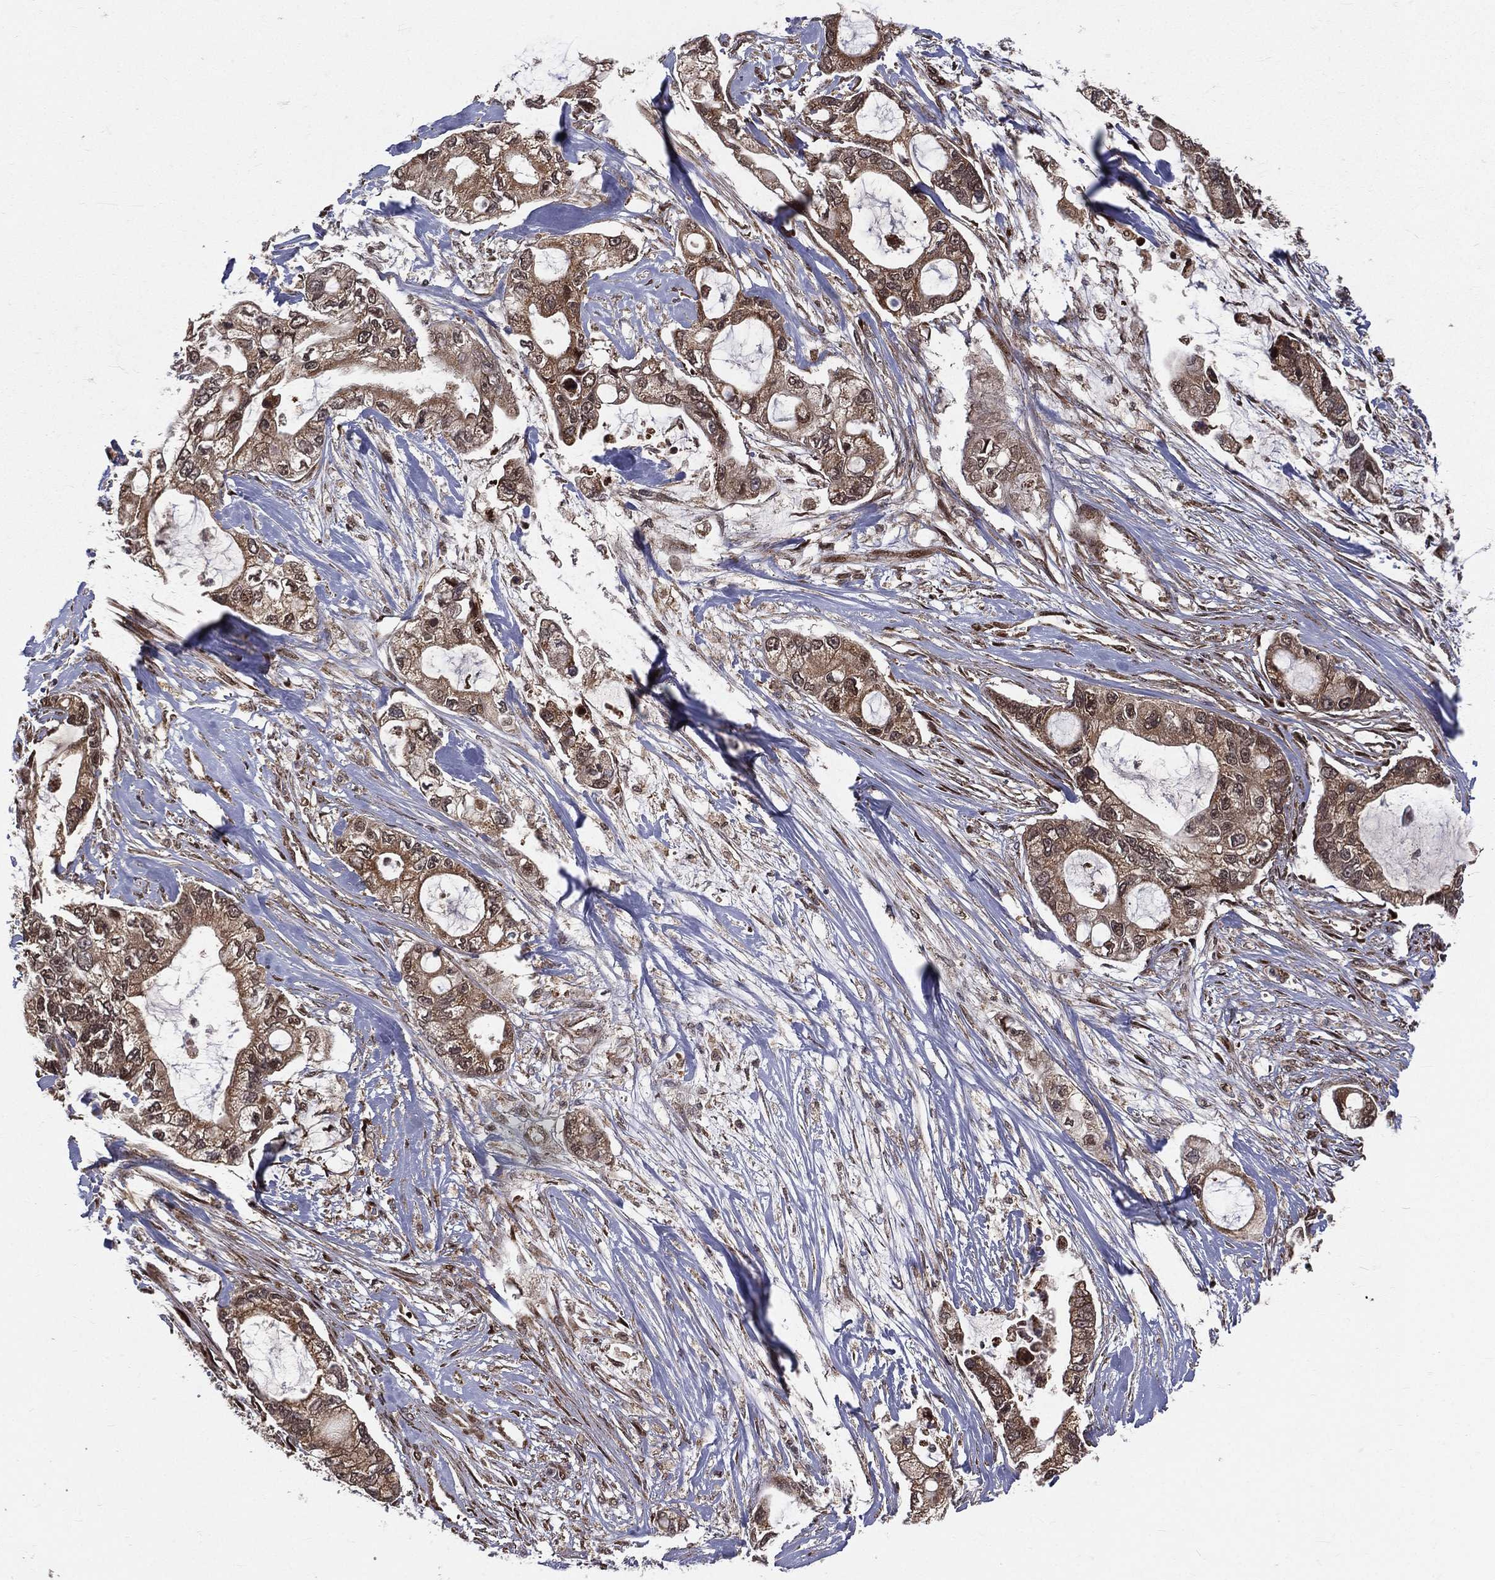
{"staining": {"intensity": "moderate", "quantity": "25%-75%", "location": "cytoplasmic/membranous"}, "tissue": "pancreatic cancer", "cell_type": "Tumor cells", "image_type": "cancer", "snomed": [{"axis": "morphology", "description": "Adenocarcinoma, NOS"}, {"axis": "topography", "description": "Pancreas"}], "caption": "Pancreatic adenocarcinoma tissue reveals moderate cytoplasmic/membranous expression in approximately 25%-75% of tumor cells, visualized by immunohistochemistry.", "gene": "MDM2", "patient": {"sex": "female", "age": 69}}